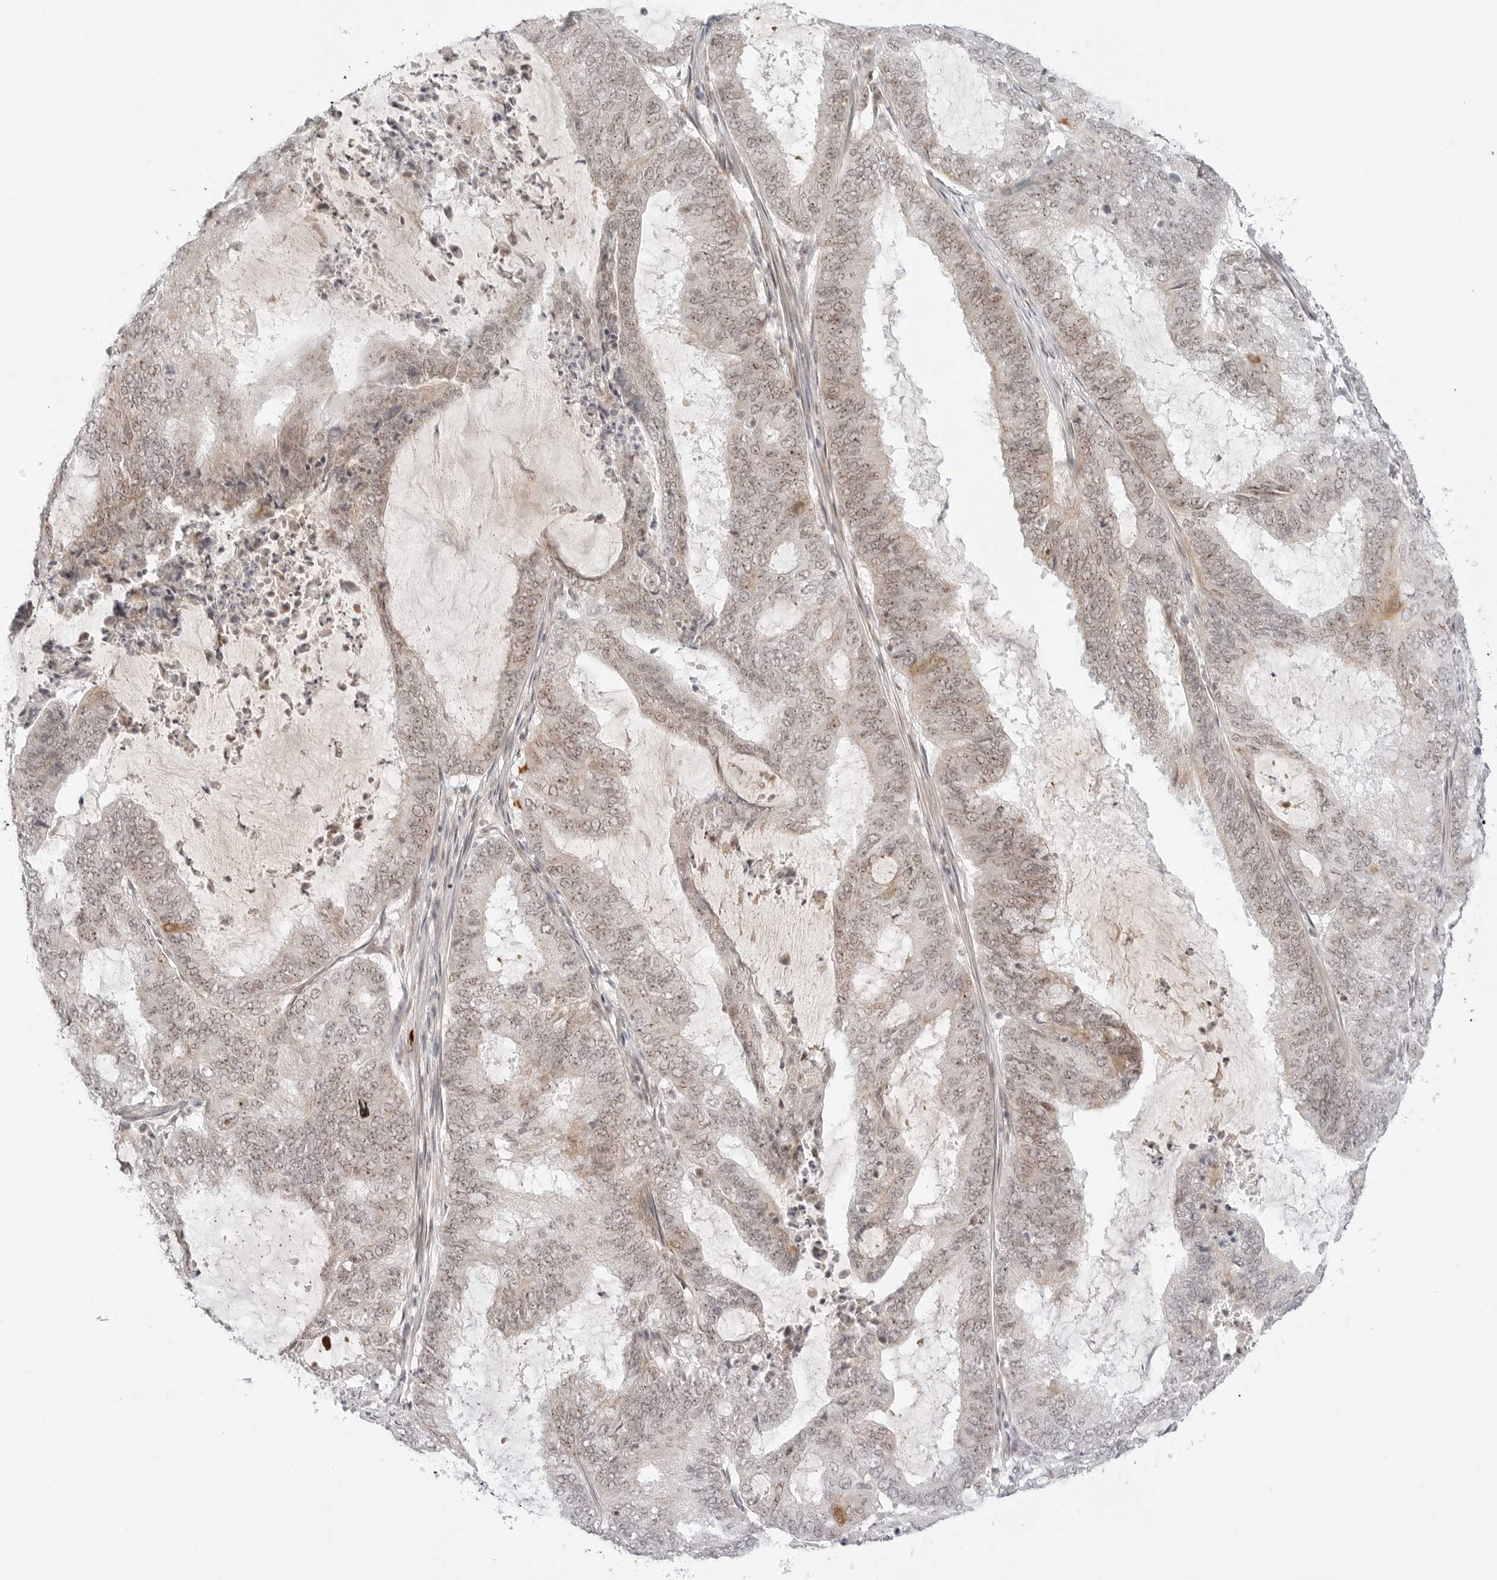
{"staining": {"intensity": "weak", "quantity": ">75%", "location": "cytoplasmic/membranous,nuclear"}, "tissue": "endometrial cancer", "cell_type": "Tumor cells", "image_type": "cancer", "snomed": [{"axis": "morphology", "description": "Adenocarcinoma, NOS"}, {"axis": "topography", "description": "Endometrium"}], "caption": "Endometrial cancer (adenocarcinoma) tissue shows weak cytoplasmic/membranous and nuclear staining in about >75% of tumor cells (Stains: DAB (3,3'-diaminobenzidine) in brown, nuclei in blue, Microscopy: brightfield microscopy at high magnification).", "gene": "HIPK3", "patient": {"sex": "female", "age": 51}}